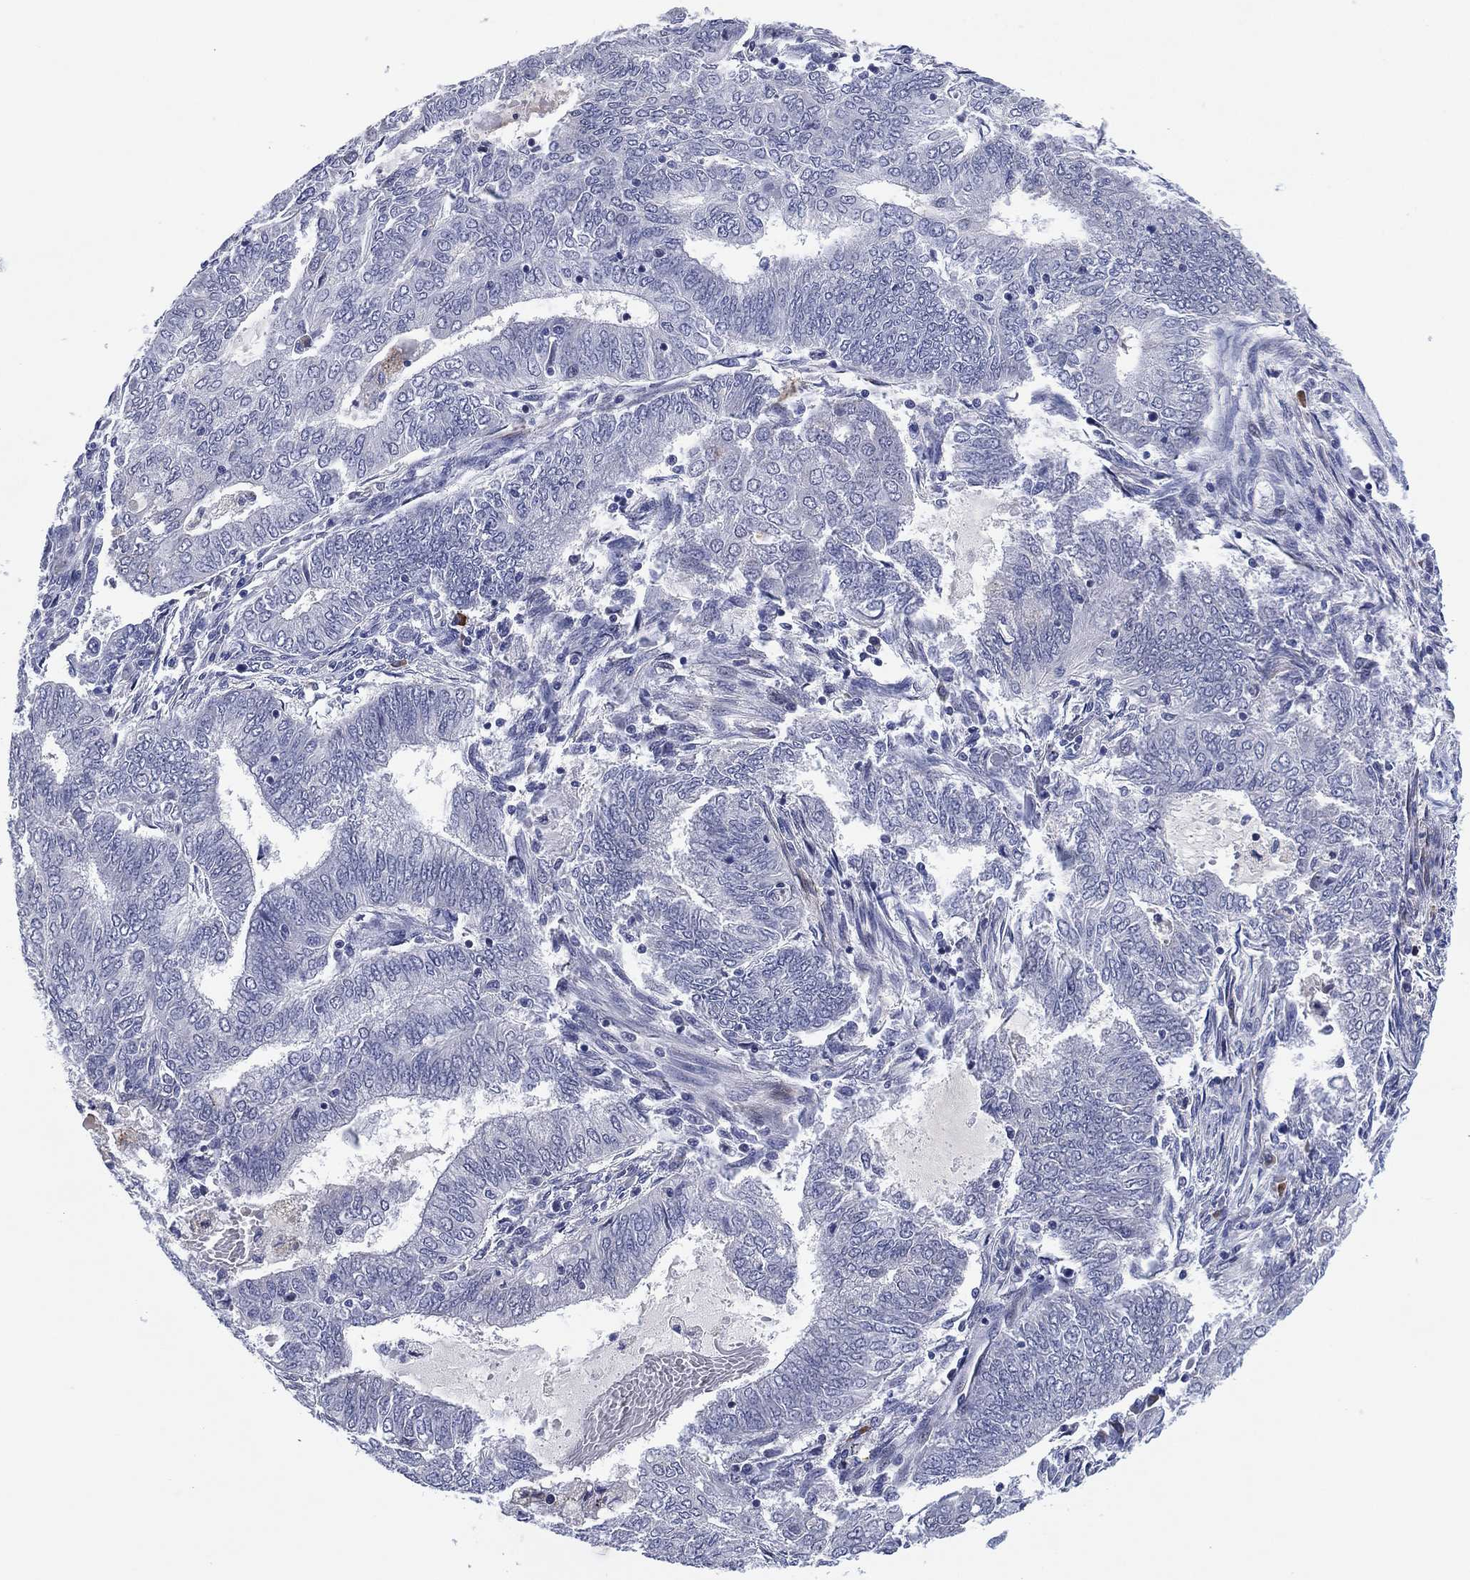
{"staining": {"intensity": "negative", "quantity": "none", "location": "none"}, "tissue": "endometrial cancer", "cell_type": "Tumor cells", "image_type": "cancer", "snomed": [{"axis": "morphology", "description": "Adenocarcinoma, NOS"}, {"axis": "topography", "description": "Endometrium"}], "caption": "Immunohistochemistry (IHC) image of human endometrial cancer (adenocarcinoma) stained for a protein (brown), which shows no positivity in tumor cells.", "gene": "CLIP3", "patient": {"sex": "female", "age": 62}}